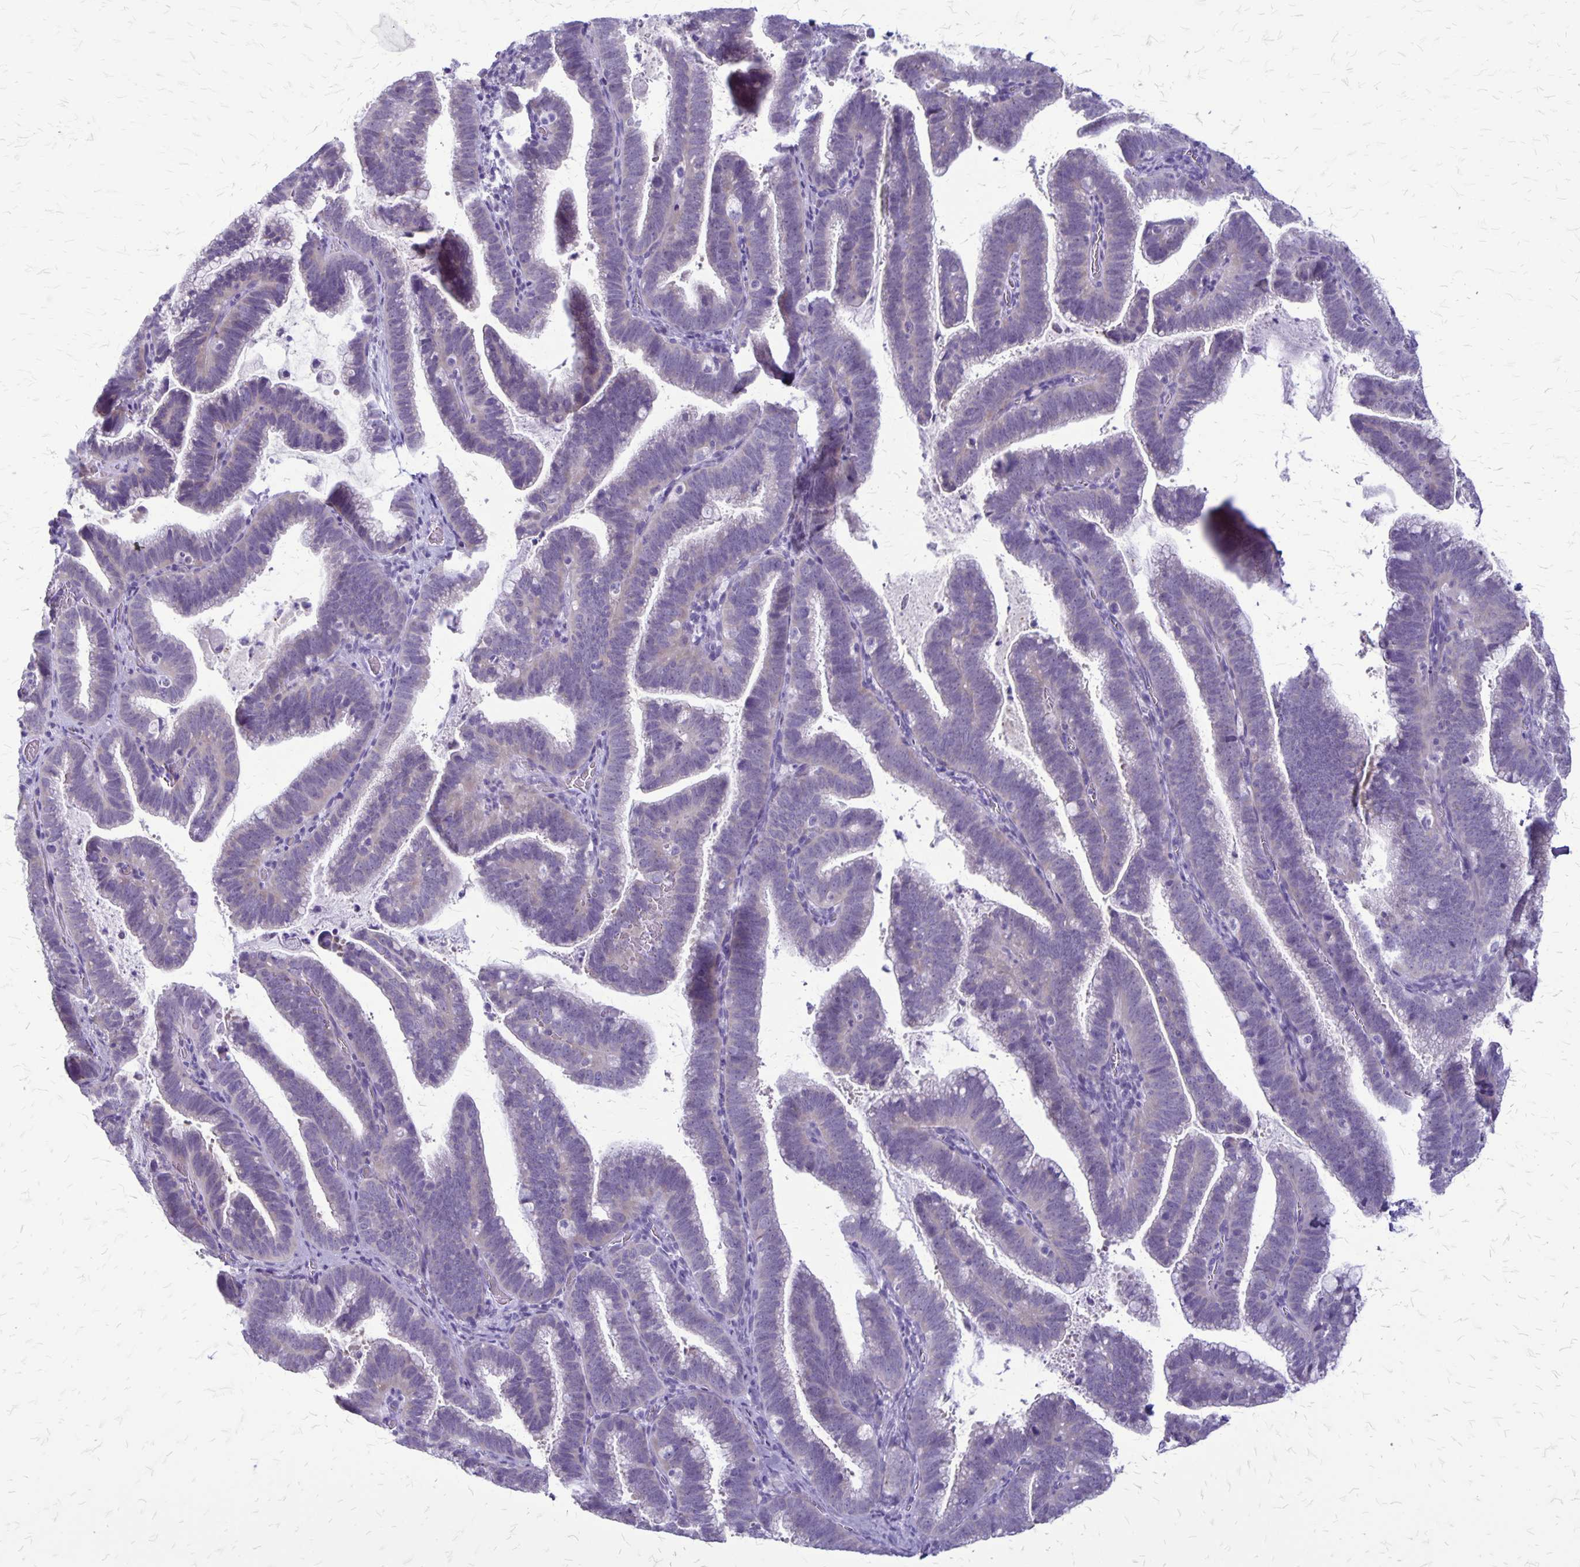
{"staining": {"intensity": "negative", "quantity": "none", "location": "none"}, "tissue": "cervical cancer", "cell_type": "Tumor cells", "image_type": "cancer", "snomed": [{"axis": "morphology", "description": "Adenocarcinoma, NOS"}, {"axis": "topography", "description": "Cervix"}], "caption": "Protein analysis of cervical cancer shows no significant positivity in tumor cells.", "gene": "PLXNB3", "patient": {"sex": "female", "age": 61}}